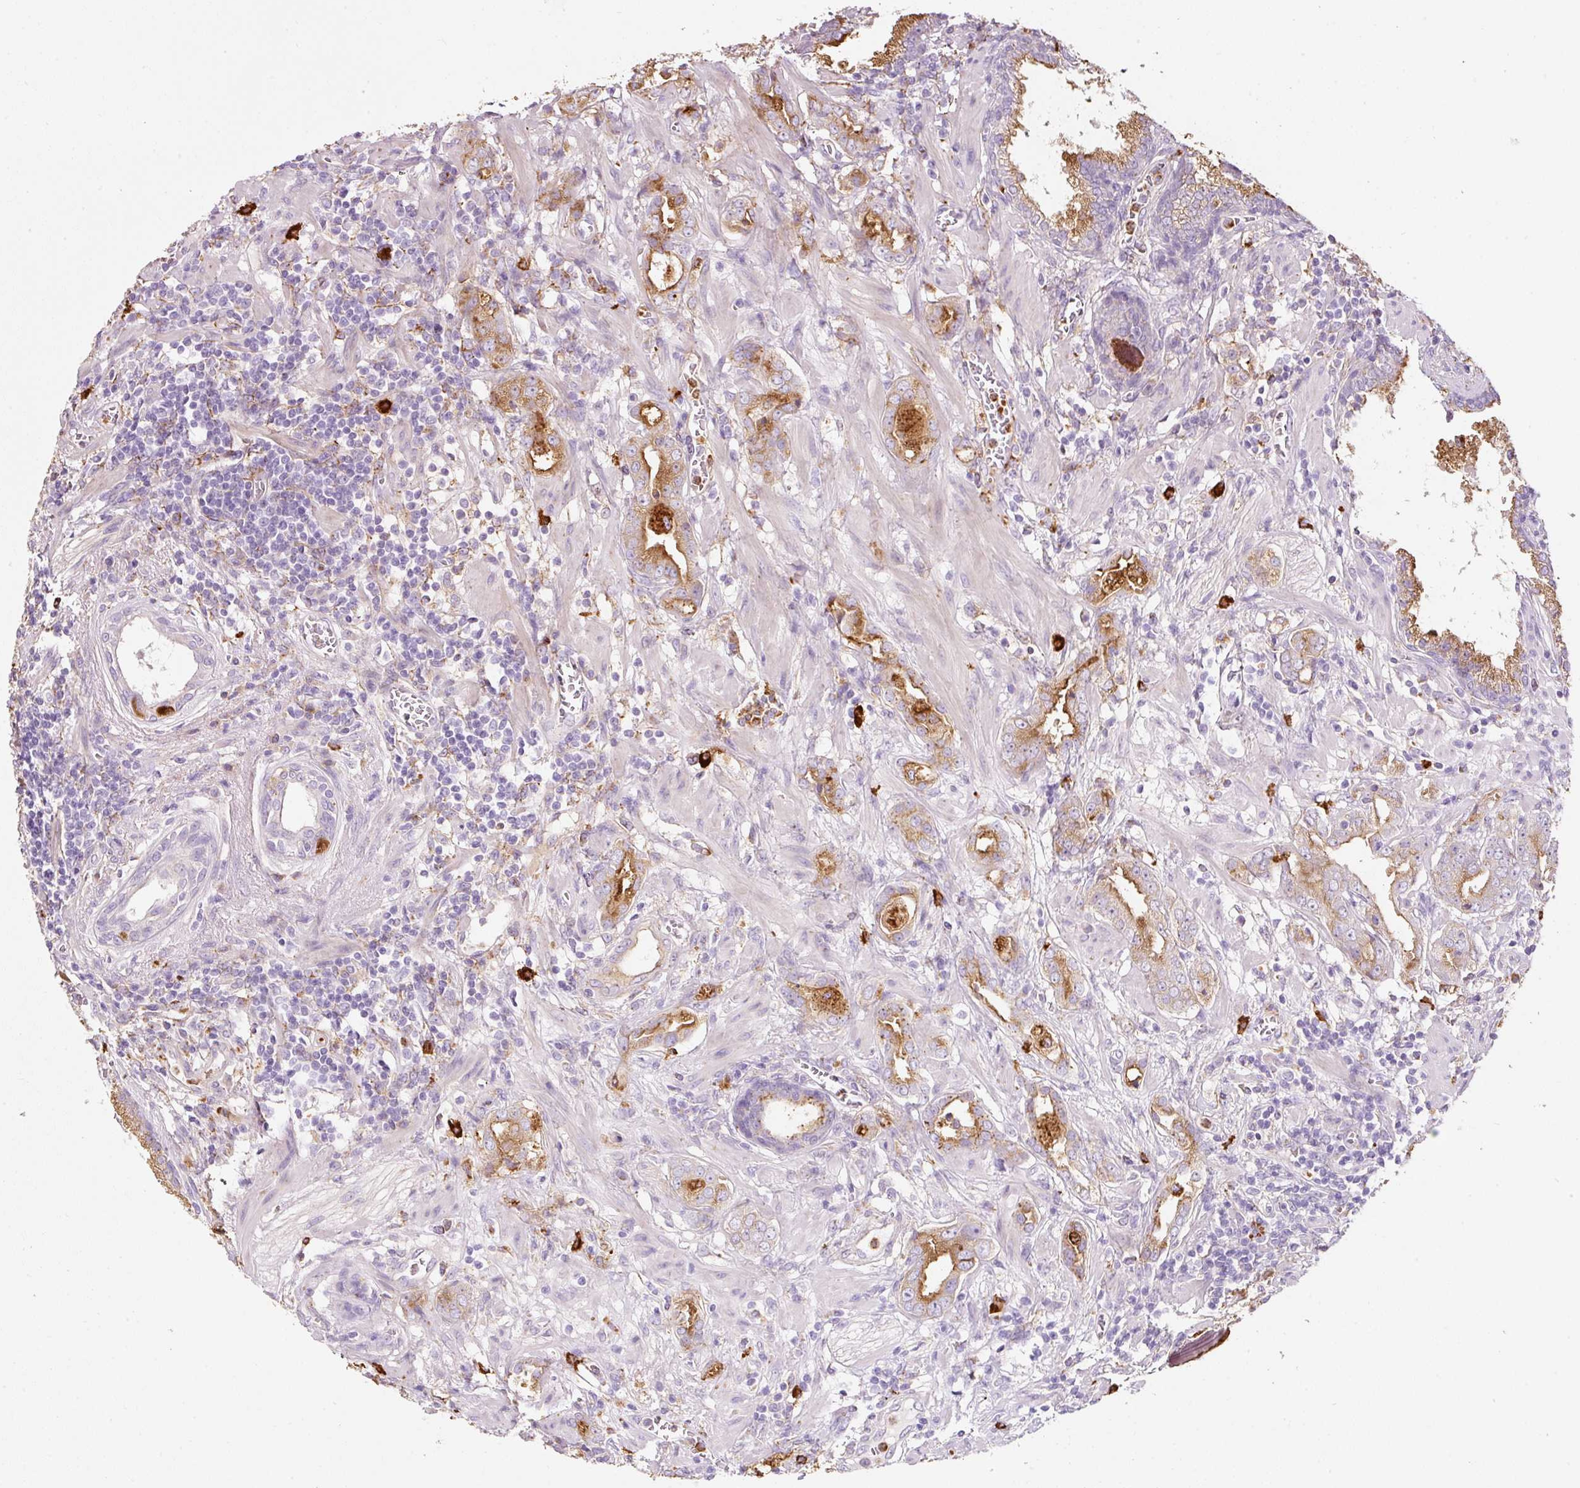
{"staining": {"intensity": "moderate", "quantity": "25%-75%", "location": "cytoplasmic/membranous"}, "tissue": "prostate cancer", "cell_type": "Tumor cells", "image_type": "cancer", "snomed": [{"axis": "morphology", "description": "Adenocarcinoma, High grade"}, {"axis": "topography", "description": "Prostate"}], "caption": "Prostate cancer stained with immunohistochemistry demonstrates moderate cytoplasmic/membranous expression in about 25%-75% of tumor cells.", "gene": "TMC8", "patient": {"sex": "male", "age": 63}}